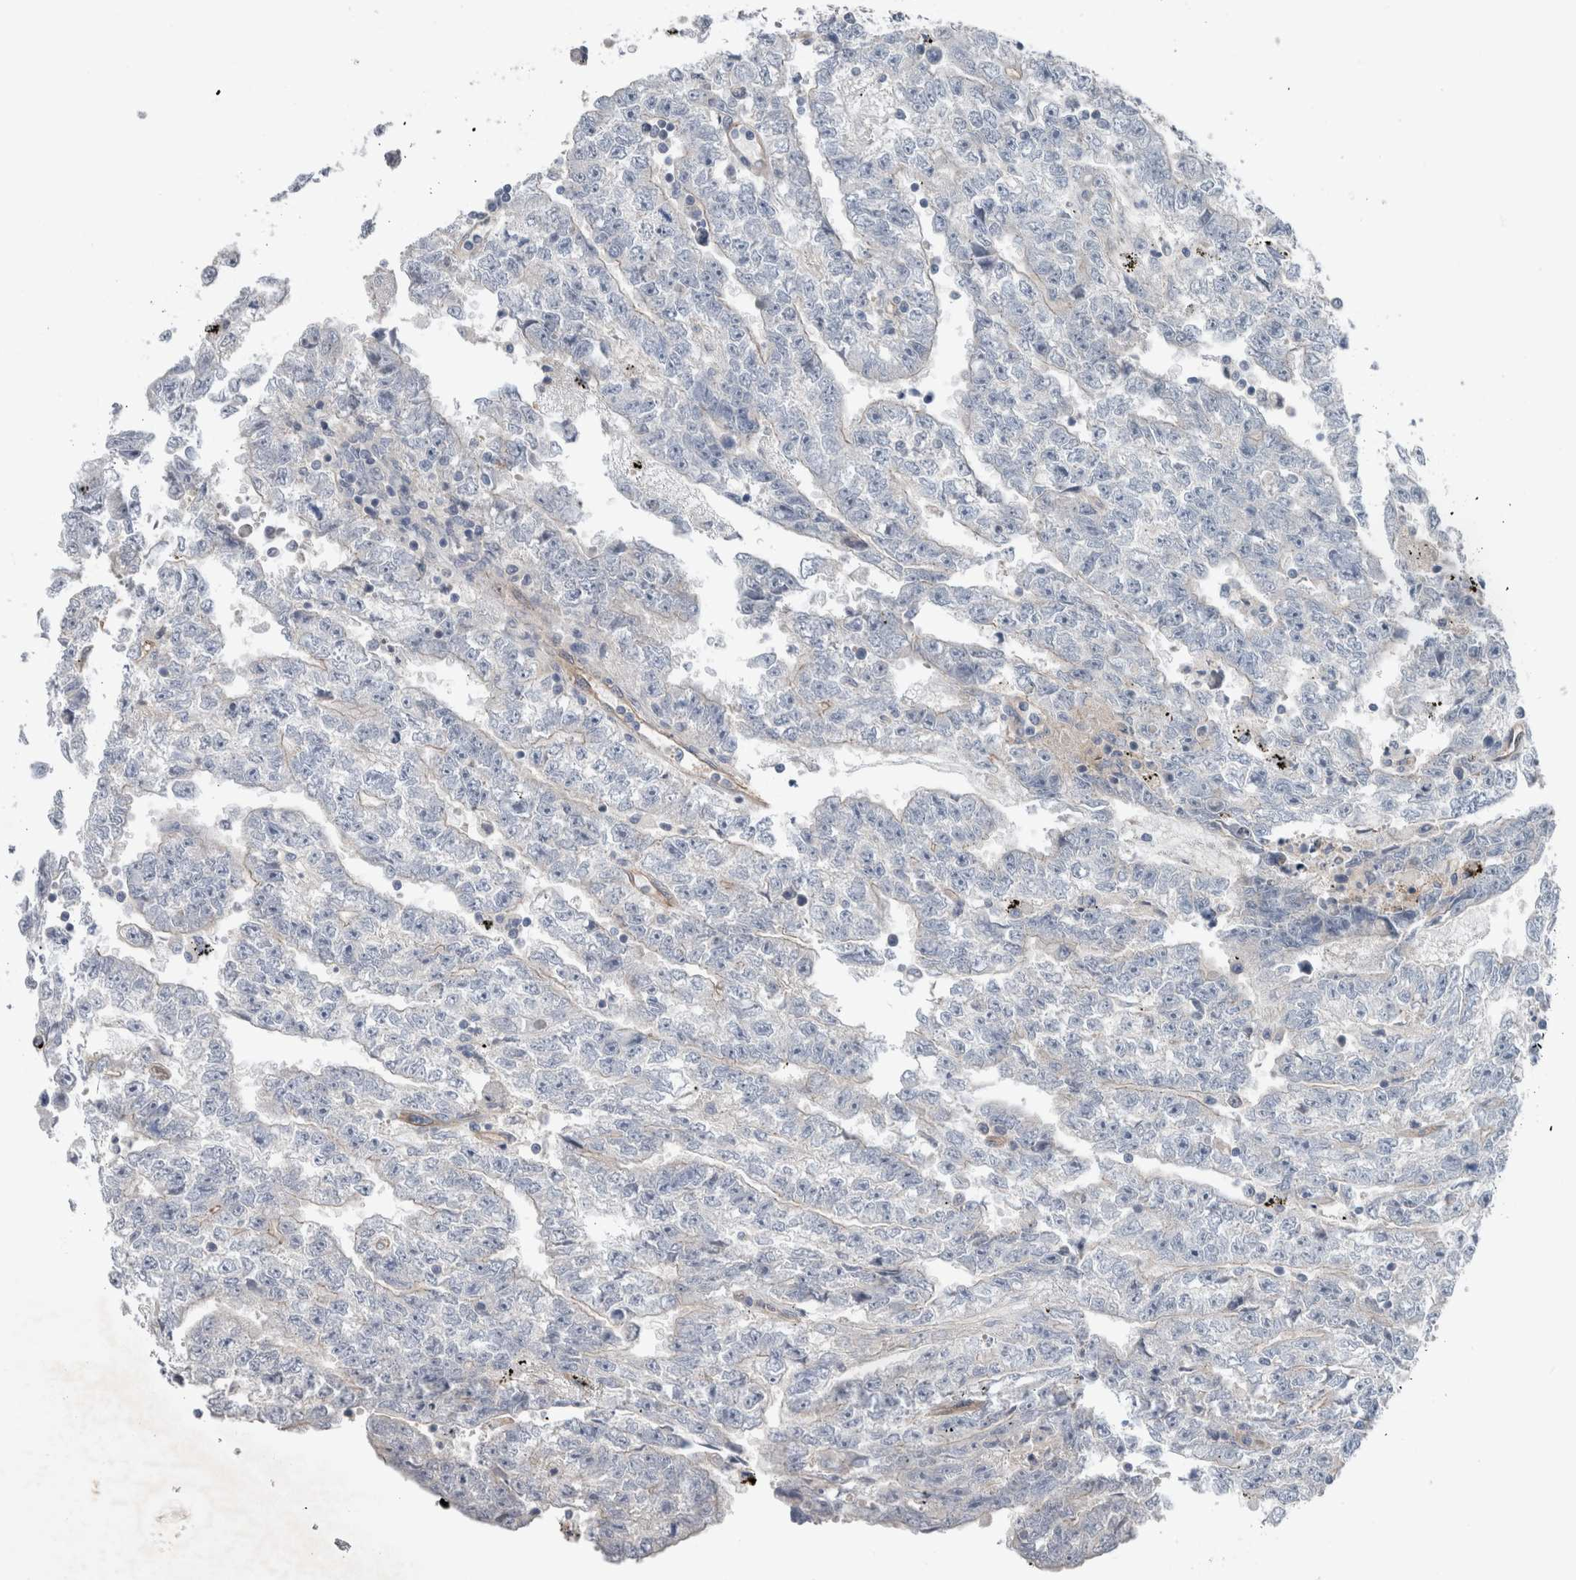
{"staining": {"intensity": "negative", "quantity": "none", "location": "none"}, "tissue": "testis cancer", "cell_type": "Tumor cells", "image_type": "cancer", "snomed": [{"axis": "morphology", "description": "Carcinoma, Embryonal, NOS"}, {"axis": "topography", "description": "Testis"}], "caption": "Immunohistochemistry (IHC) photomicrograph of human testis cancer stained for a protein (brown), which exhibits no expression in tumor cells.", "gene": "BCAM", "patient": {"sex": "male", "age": 25}}